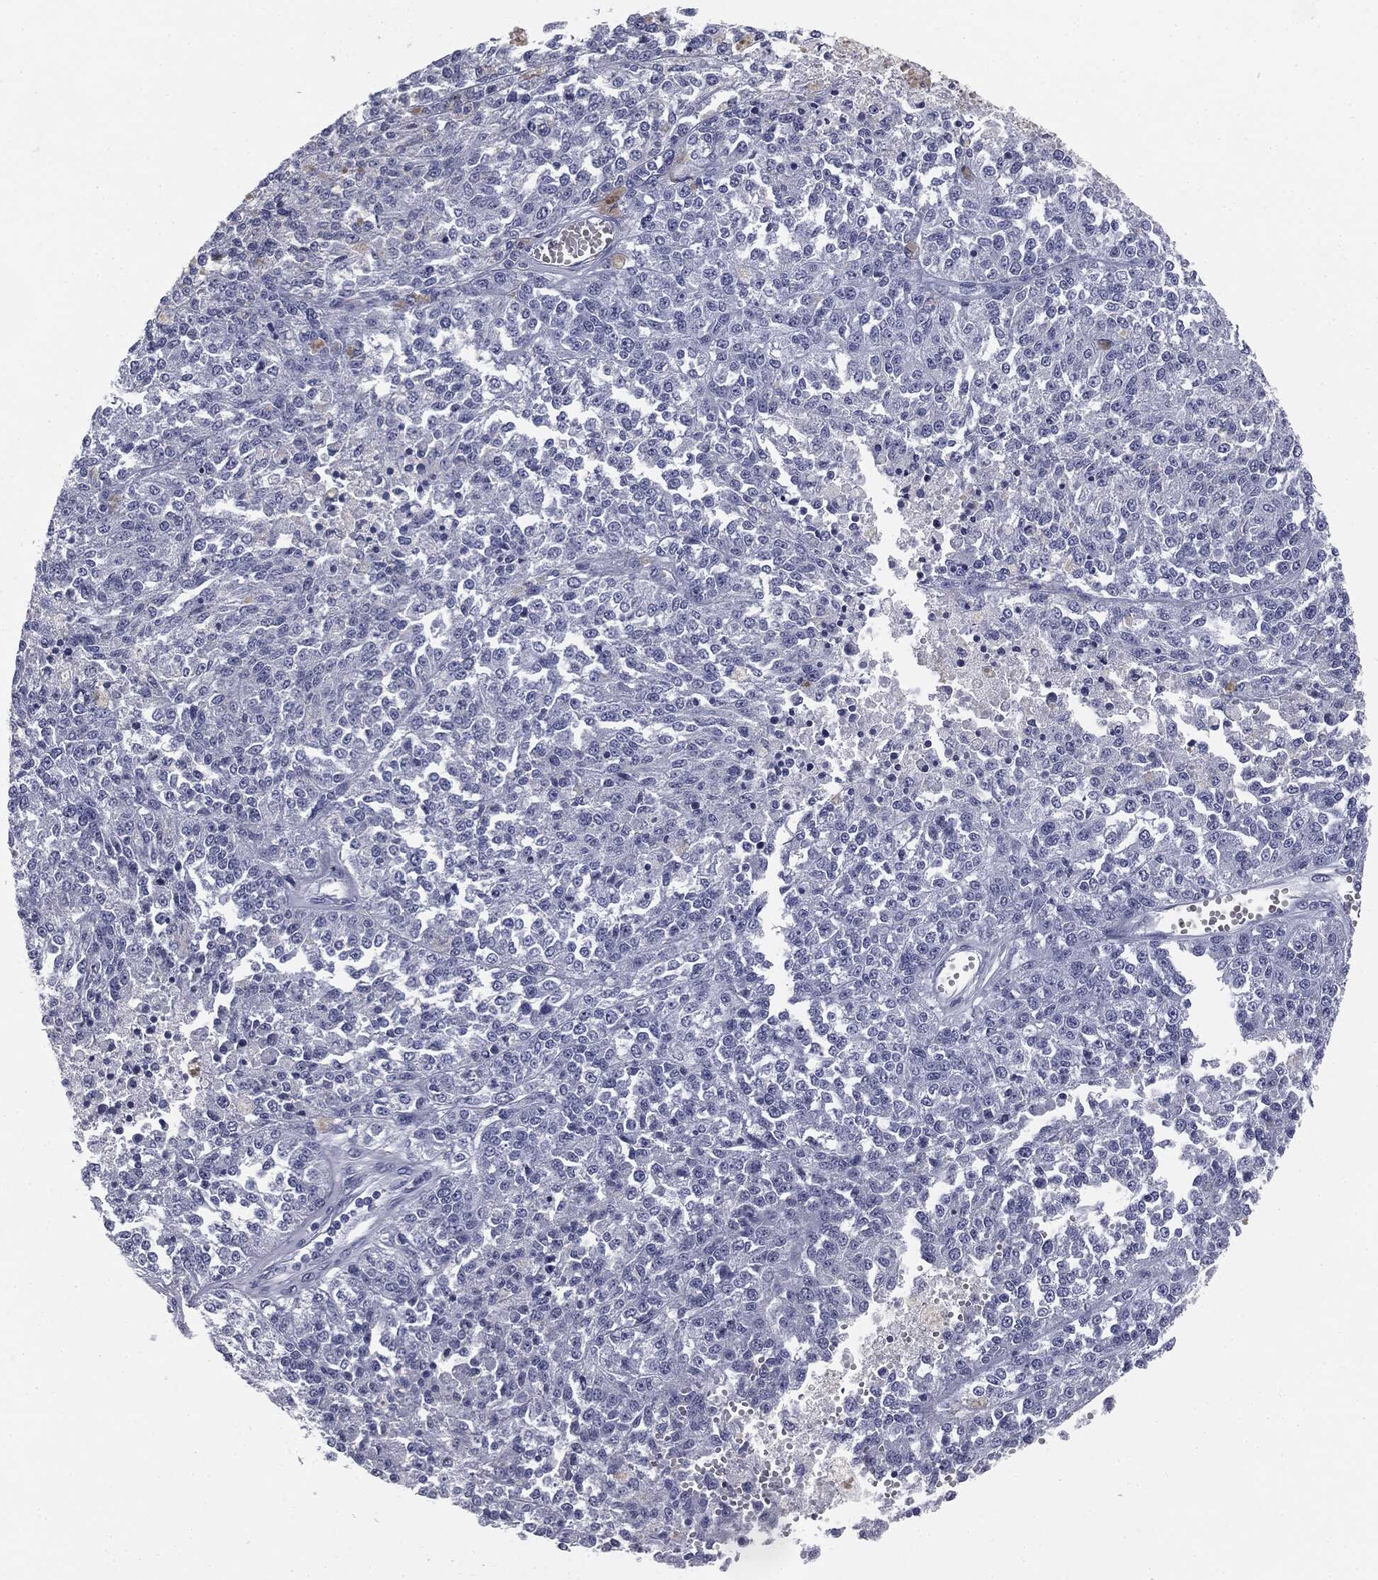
{"staining": {"intensity": "negative", "quantity": "none", "location": "none"}, "tissue": "melanoma", "cell_type": "Tumor cells", "image_type": "cancer", "snomed": [{"axis": "morphology", "description": "Malignant melanoma, Metastatic site"}, {"axis": "topography", "description": "Lymph node"}], "caption": "Tumor cells are negative for brown protein staining in melanoma.", "gene": "TPO", "patient": {"sex": "female", "age": 64}}